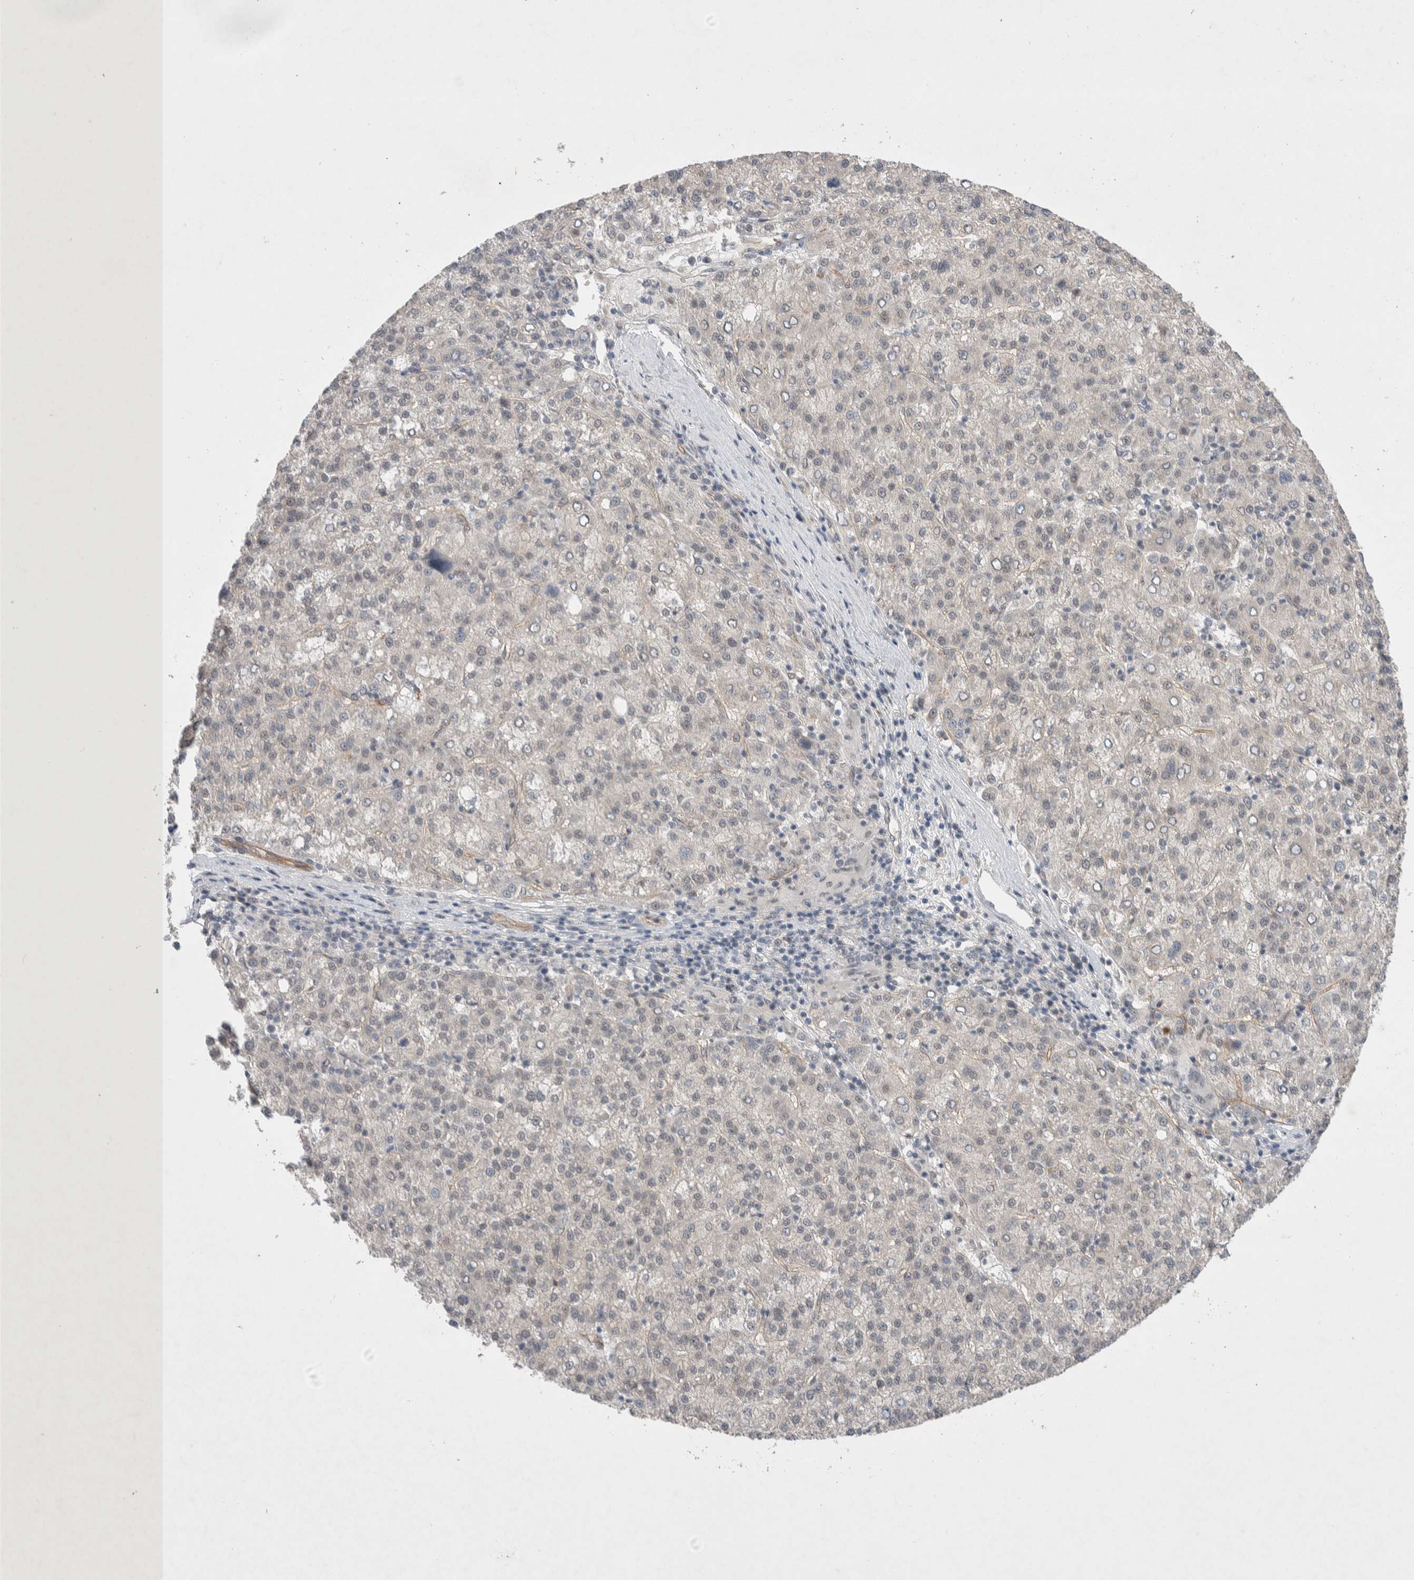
{"staining": {"intensity": "negative", "quantity": "none", "location": "none"}, "tissue": "liver cancer", "cell_type": "Tumor cells", "image_type": "cancer", "snomed": [{"axis": "morphology", "description": "Carcinoma, Hepatocellular, NOS"}, {"axis": "topography", "description": "Liver"}], "caption": "DAB immunohistochemical staining of hepatocellular carcinoma (liver) demonstrates no significant positivity in tumor cells. Brightfield microscopy of immunohistochemistry (IHC) stained with DAB (brown) and hematoxylin (blue), captured at high magnification.", "gene": "ZNF704", "patient": {"sex": "female", "age": 58}}